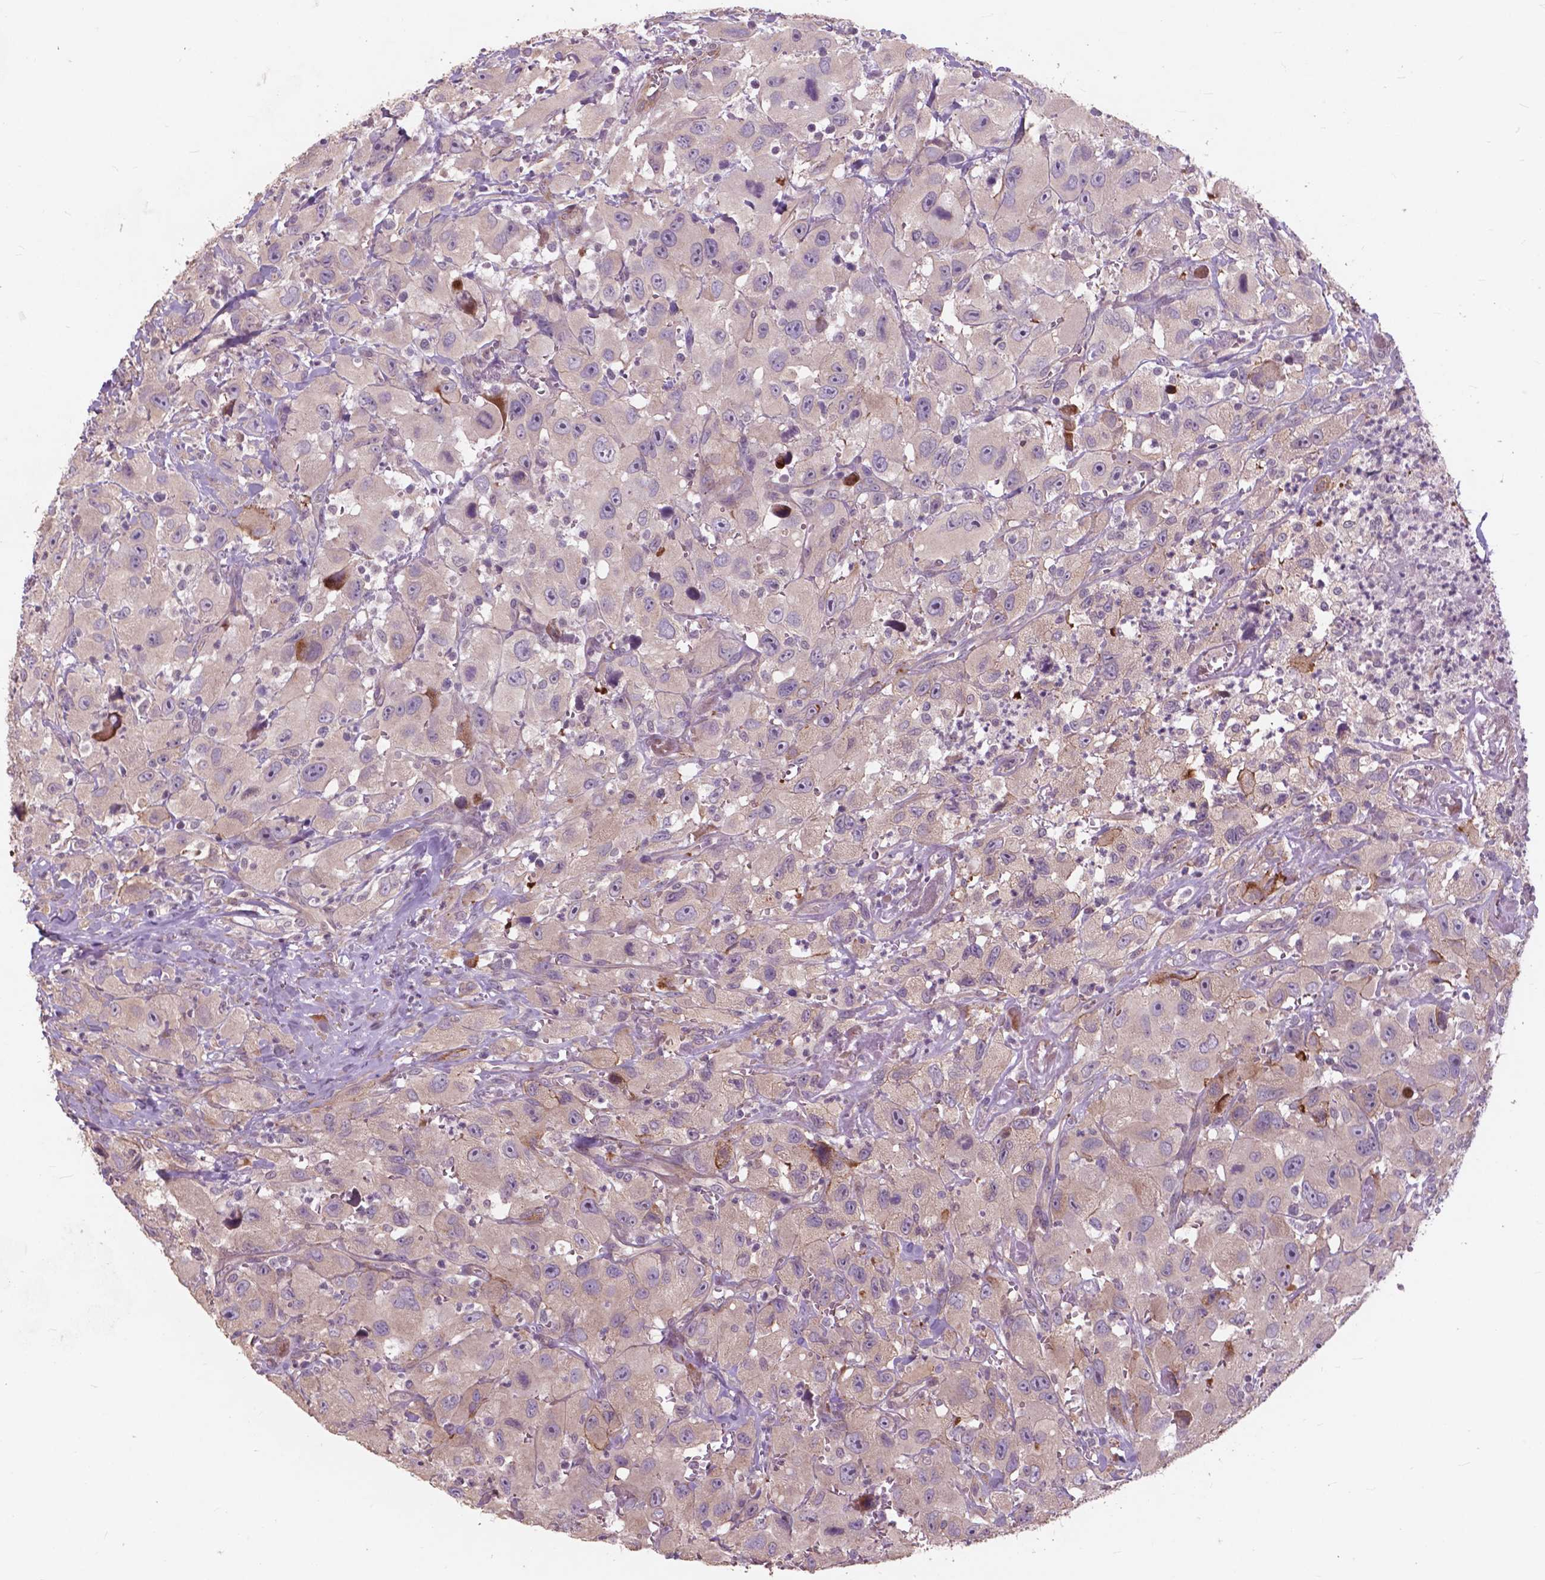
{"staining": {"intensity": "negative", "quantity": "none", "location": "none"}, "tissue": "head and neck cancer", "cell_type": "Tumor cells", "image_type": "cancer", "snomed": [{"axis": "morphology", "description": "Squamous cell carcinoma, NOS"}, {"axis": "morphology", "description": "Squamous cell carcinoma, metastatic, NOS"}, {"axis": "topography", "description": "Oral tissue"}, {"axis": "topography", "description": "Head-Neck"}], "caption": "There is no significant expression in tumor cells of squamous cell carcinoma (head and neck).", "gene": "RFPL4B", "patient": {"sex": "female", "age": 85}}